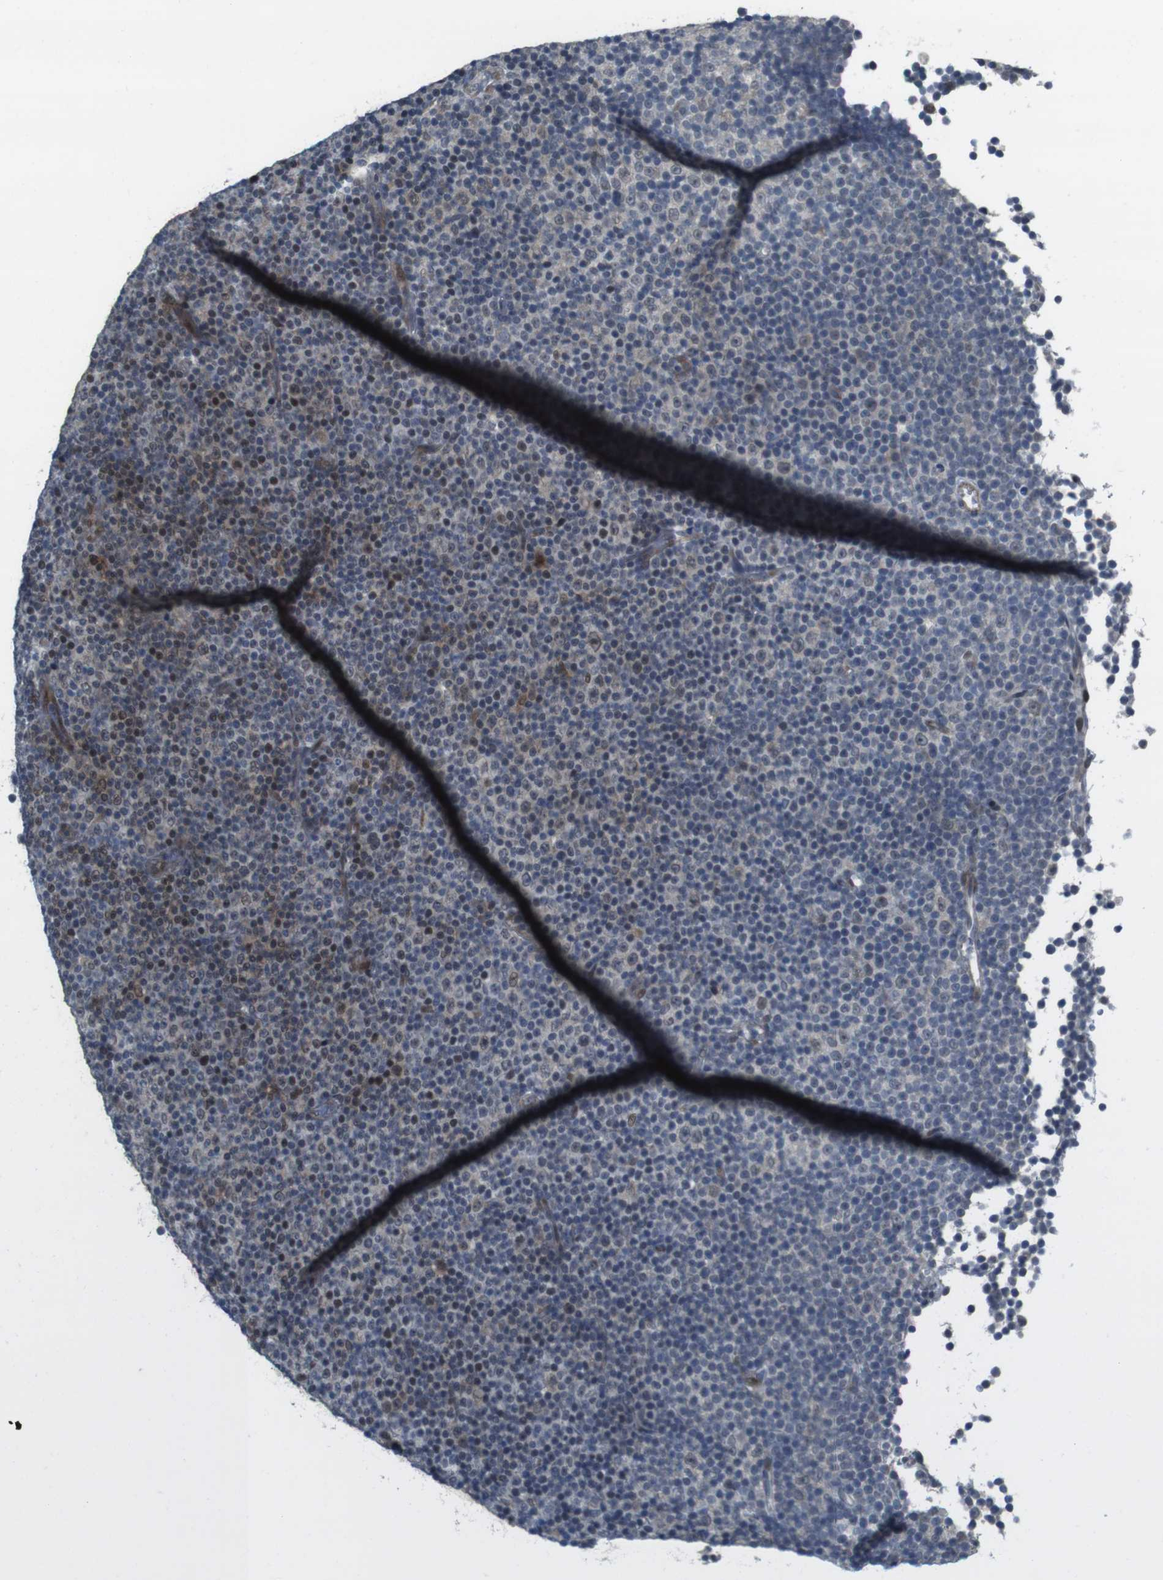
{"staining": {"intensity": "weak", "quantity": "25%-75%", "location": "nuclear"}, "tissue": "lymphoma", "cell_type": "Tumor cells", "image_type": "cancer", "snomed": [{"axis": "morphology", "description": "Malignant lymphoma, non-Hodgkin's type, Low grade"}, {"axis": "topography", "description": "Lymph node"}], "caption": "Malignant lymphoma, non-Hodgkin's type (low-grade) stained with a protein marker reveals weak staining in tumor cells.", "gene": "PBRM1", "patient": {"sex": "female", "age": 67}}